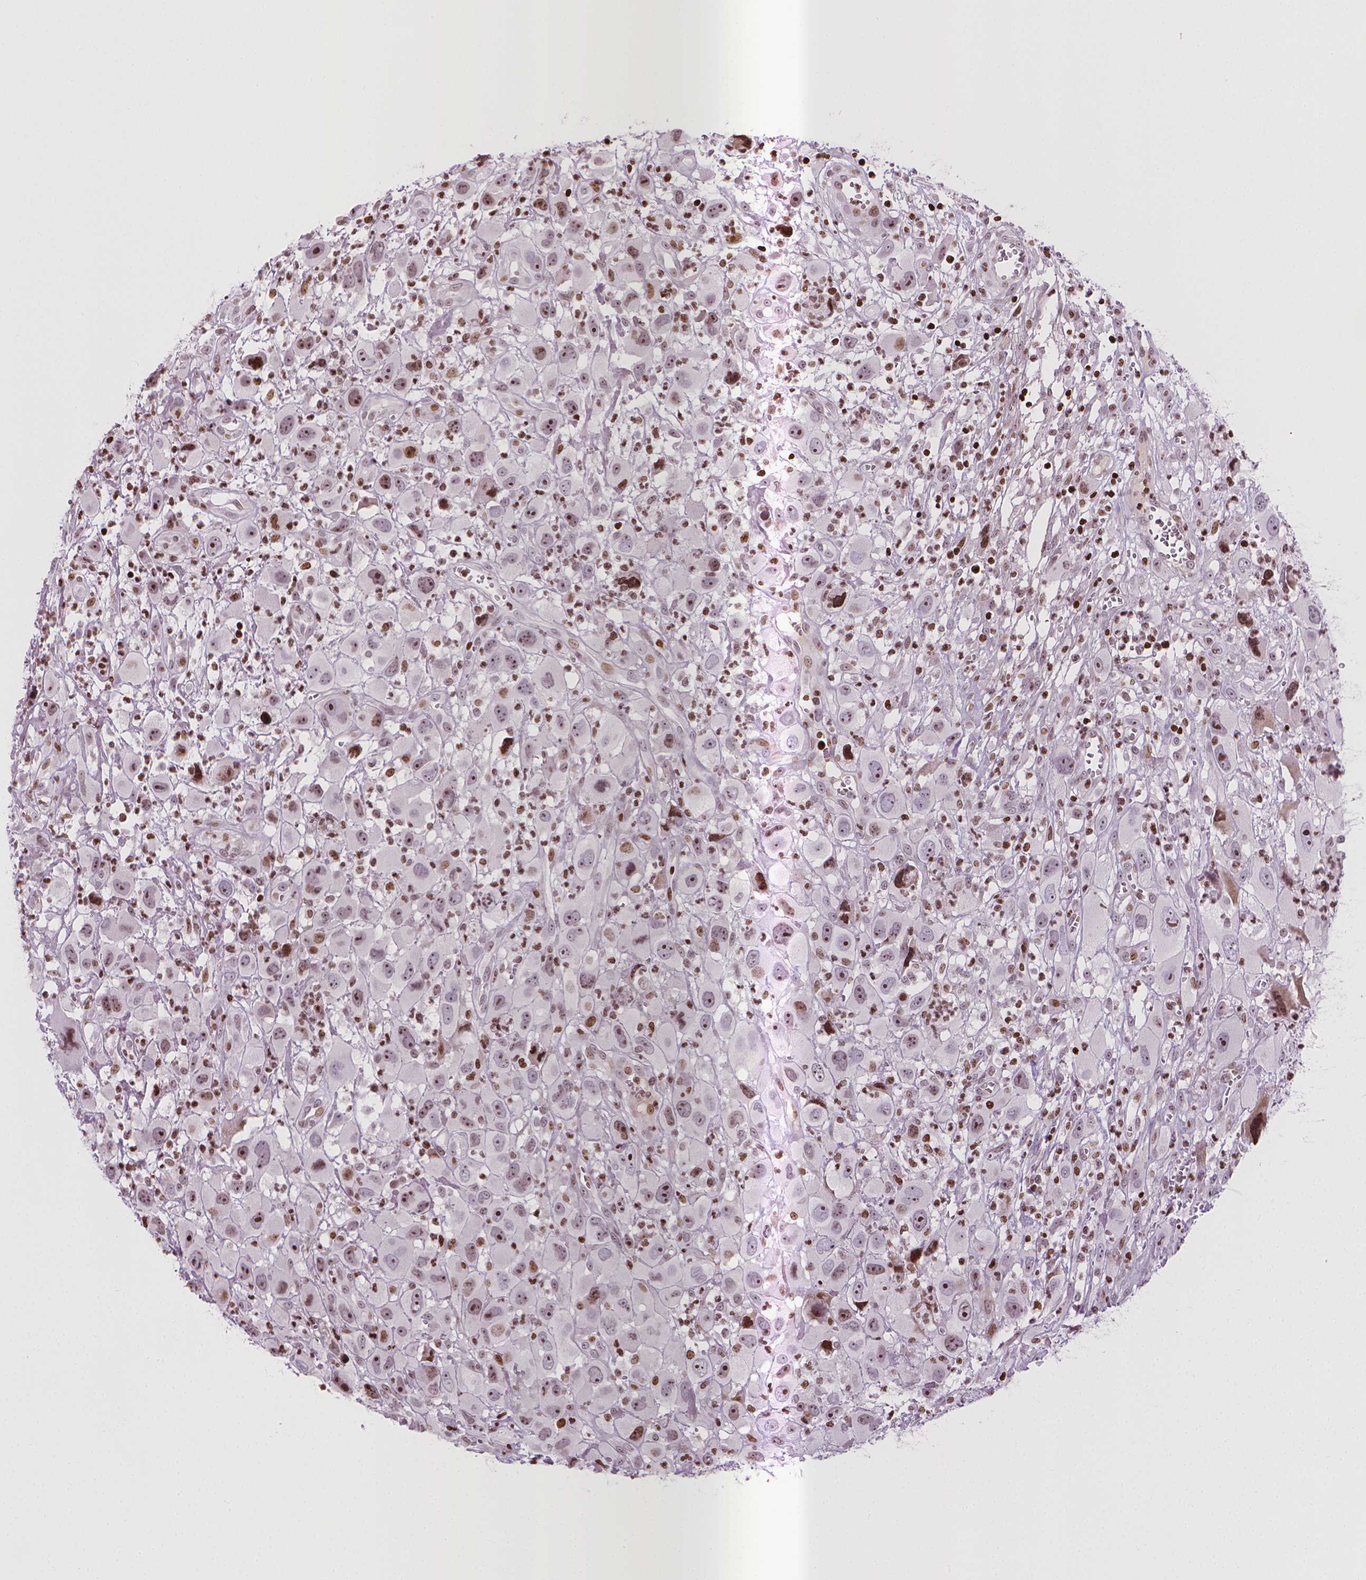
{"staining": {"intensity": "strong", "quantity": "25%-75%", "location": "nuclear"}, "tissue": "head and neck cancer", "cell_type": "Tumor cells", "image_type": "cancer", "snomed": [{"axis": "morphology", "description": "Squamous cell carcinoma, NOS"}, {"axis": "morphology", "description": "Squamous cell carcinoma, metastatic, NOS"}, {"axis": "topography", "description": "Oral tissue"}, {"axis": "topography", "description": "Head-Neck"}], "caption": "Strong nuclear expression is identified in approximately 25%-75% of tumor cells in head and neck squamous cell carcinoma. (DAB (3,3'-diaminobenzidine) = brown stain, brightfield microscopy at high magnification).", "gene": "PIP4K2A", "patient": {"sex": "female", "age": 85}}